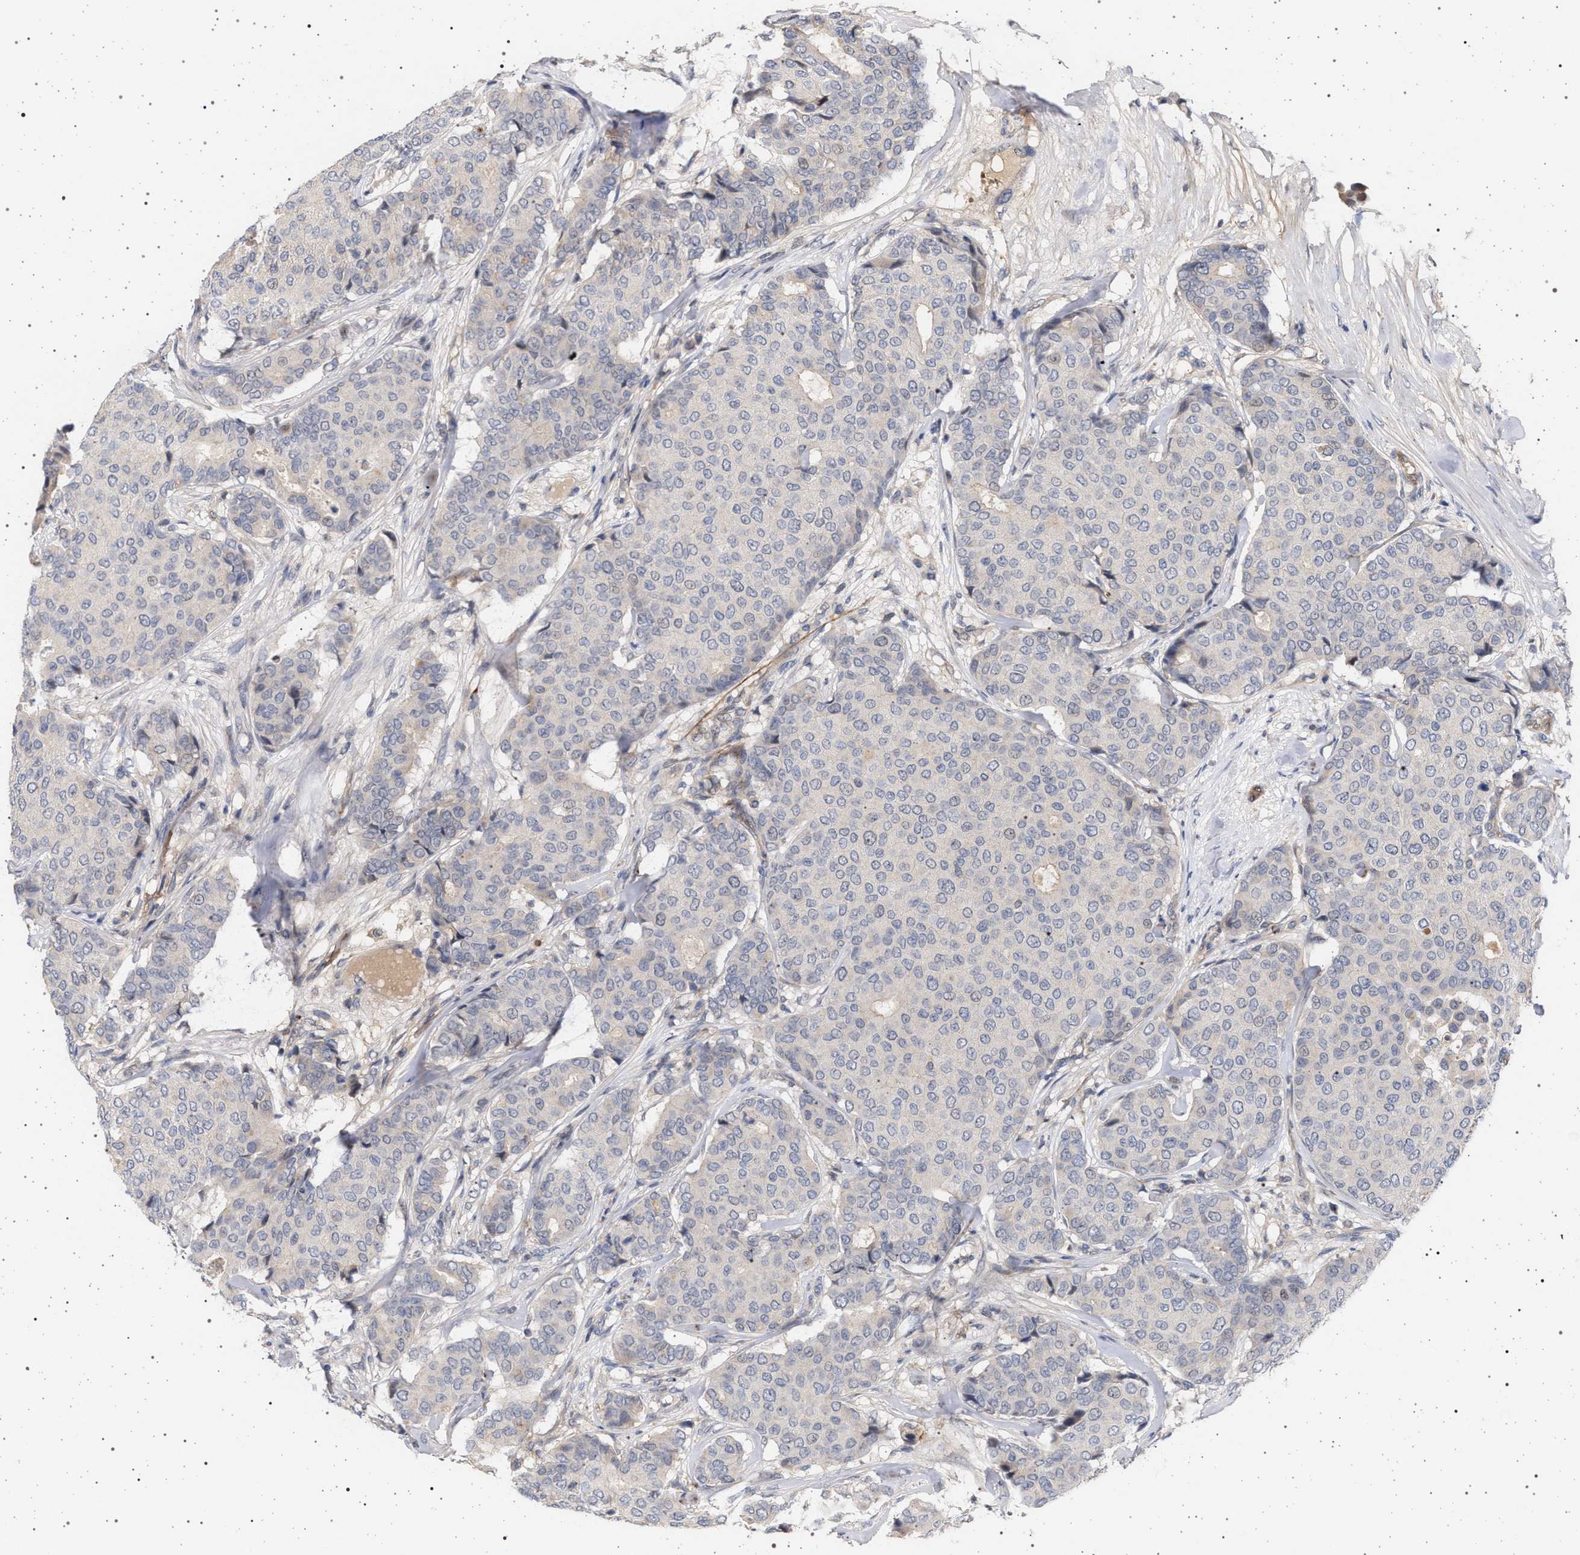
{"staining": {"intensity": "negative", "quantity": "none", "location": "none"}, "tissue": "breast cancer", "cell_type": "Tumor cells", "image_type": "cancer", "snomed": [{"axis": "morphology", "description": "Duct carcinoma"}, {"axis": "topography", "description": "Breast"}], "caption": "An immunohistochemistry photomicrograph of breast cancer is shown. There is no staining in tumor cells of breast cancer.", "gene": "RBM48", "patient": {"sex": "female", "age": 75}}